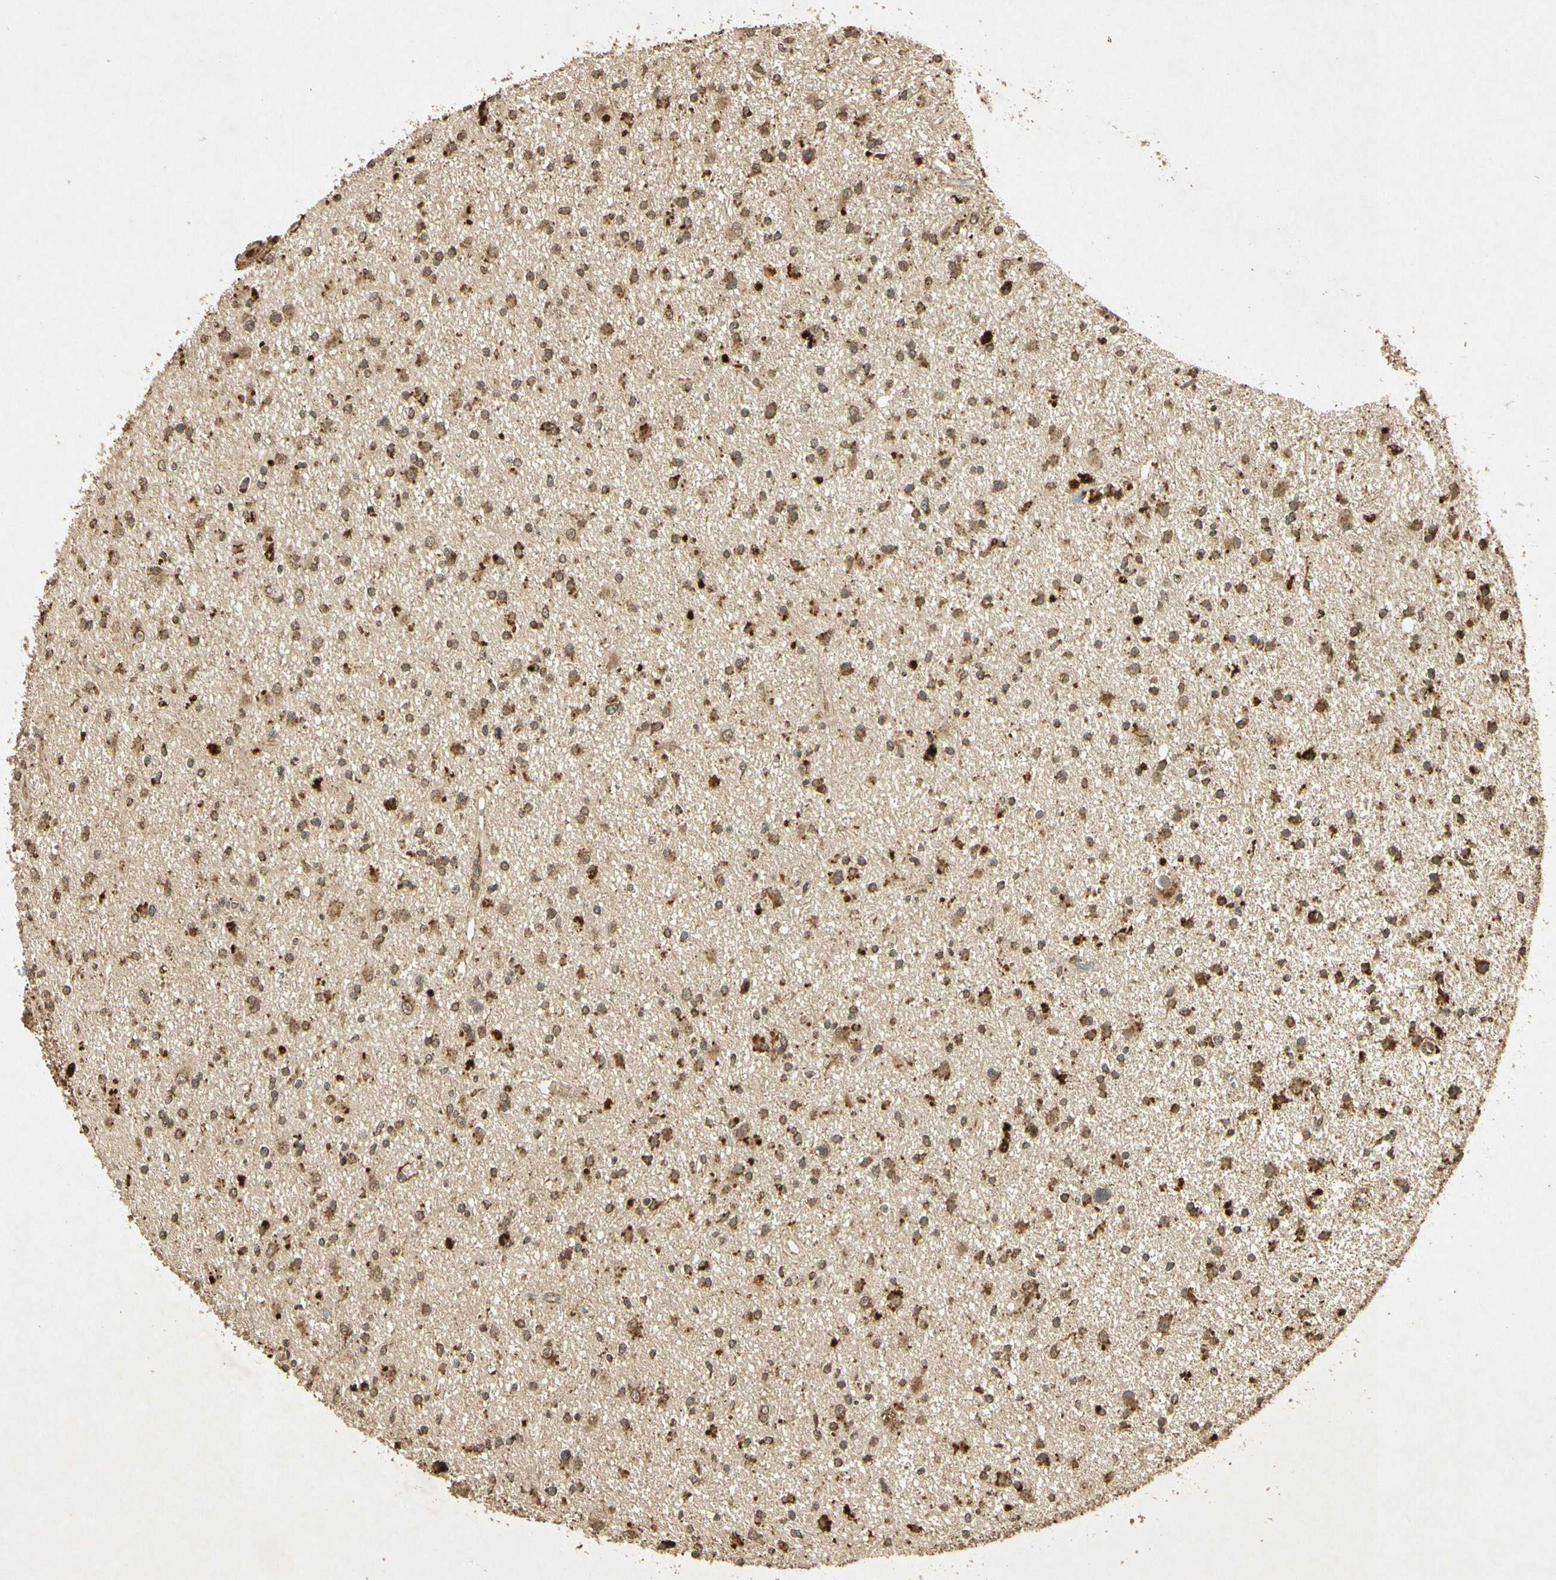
{"staining": {"intensity": "moderate", "quantity": ">75%", "location": "cytoplasmic/membranous"}, "tissue": "glioma", "cell_type": "Tumor cells", "image_type": "cancer", "snomed": [{"axis": "morphology", "description": "Glioma, malignant, High grade"}, {"axis": "topography", "description": "Brain"}], "caption": "A photomicrograph of human glioma stained for a protein displays moderate cytoplasmic/membranous brown staining in tumor cells.", "gene": "PRDX3", "patient": {"sex": "male", "age": 33}}